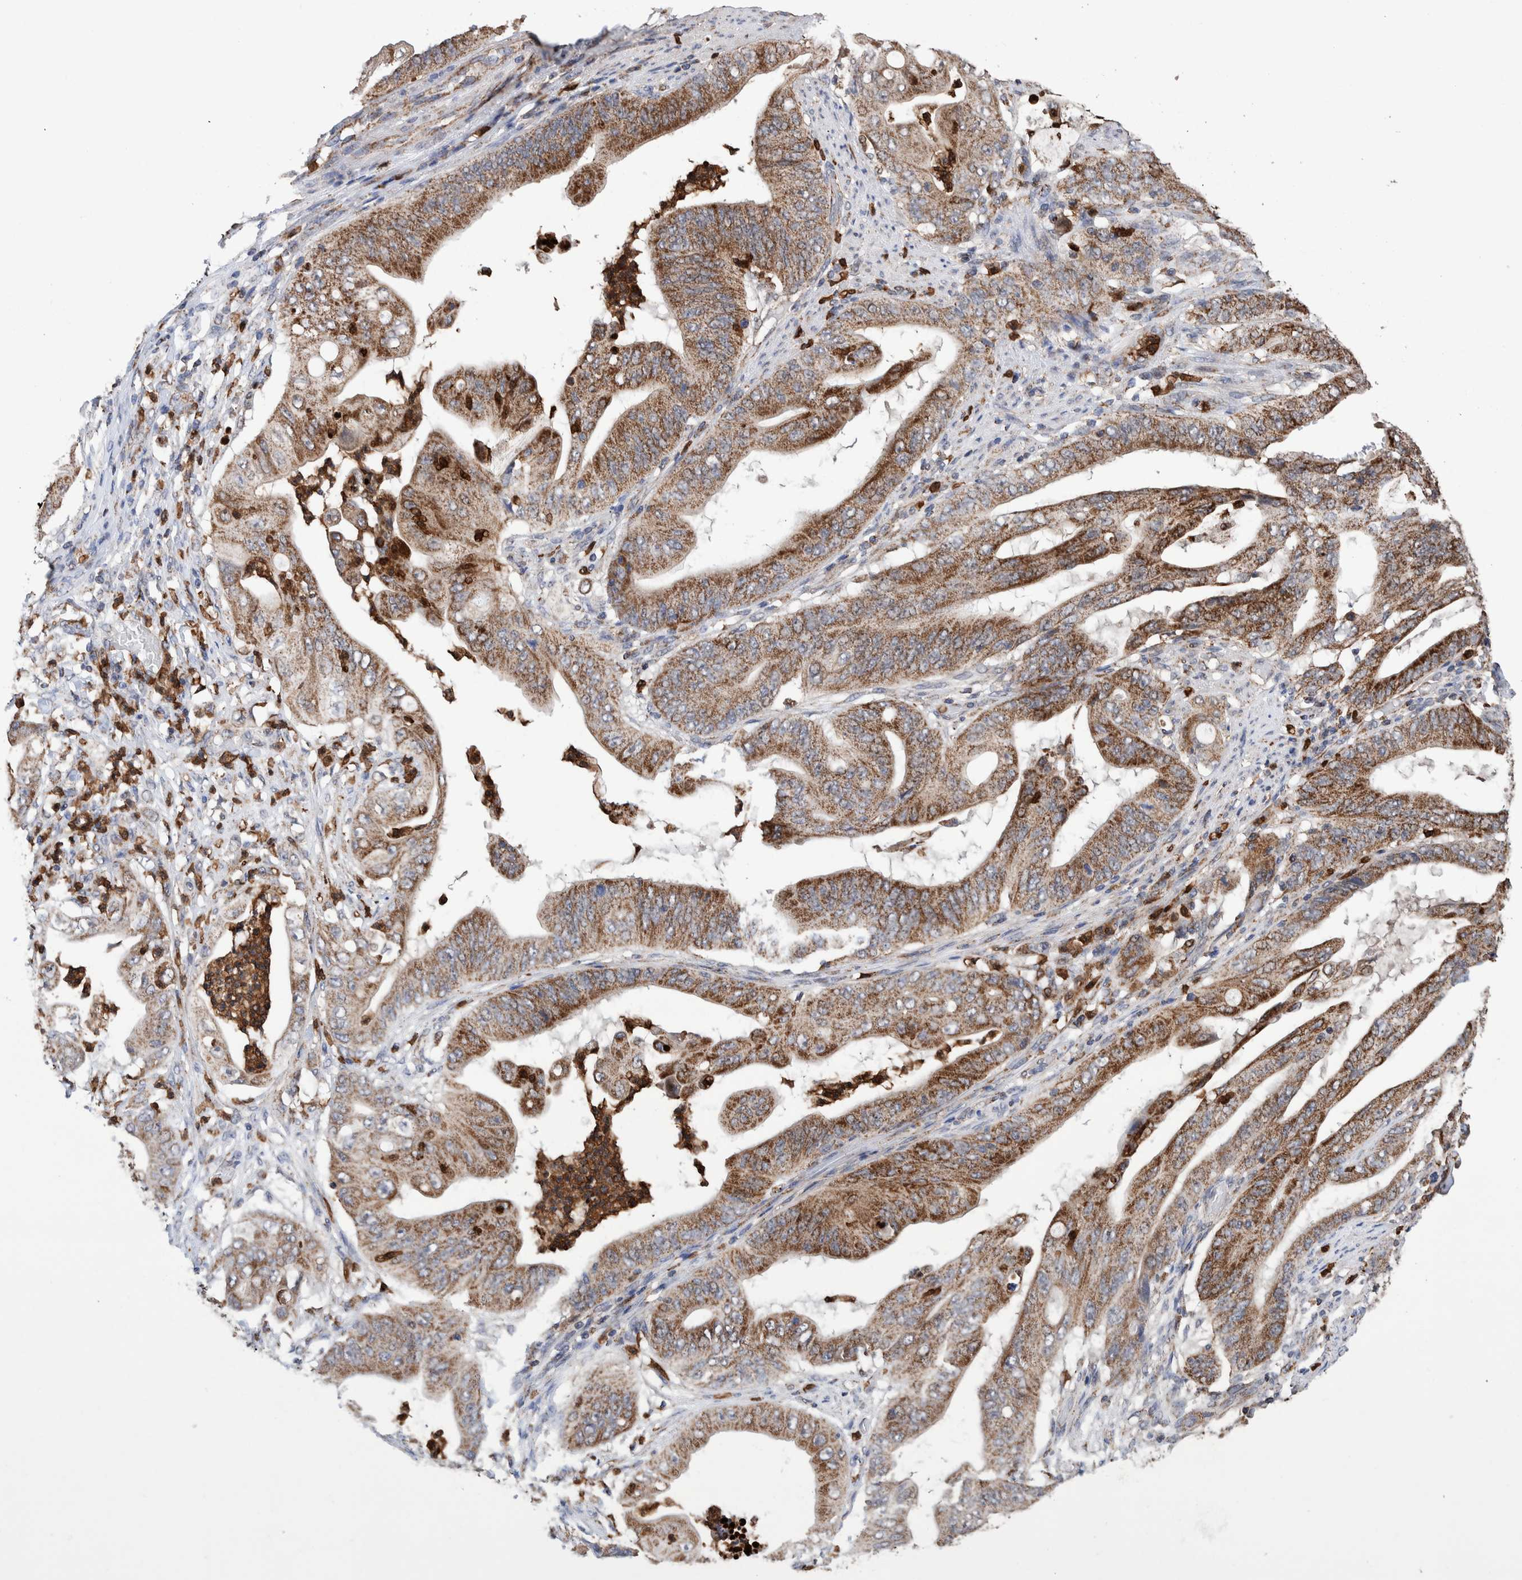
{"staining": {"intensity": "moderate", "quantity": ">75%", "location": "cytoplasmic/membranous"}, "tissue": "stomach cancer", "cell_type": "Tumor cells", "image_type": "cancer", "snomed": [{"axis": "morphology", "description": "Adenocarcinoma, NOS"}, {"axis": "topography", "description": "Stomach"}], "caption": "A brown stain highlights moderate cytoplasmic/membranous expression of a protein in stomach cancer (adenocarcinoma) tumor cells. Using DAB (brown) and hematoxylin (blue) stains, captured at high magnification using brightfield microscopy.", "gene": "DECR1", "patient": {"sex": "female", "age": 73}}